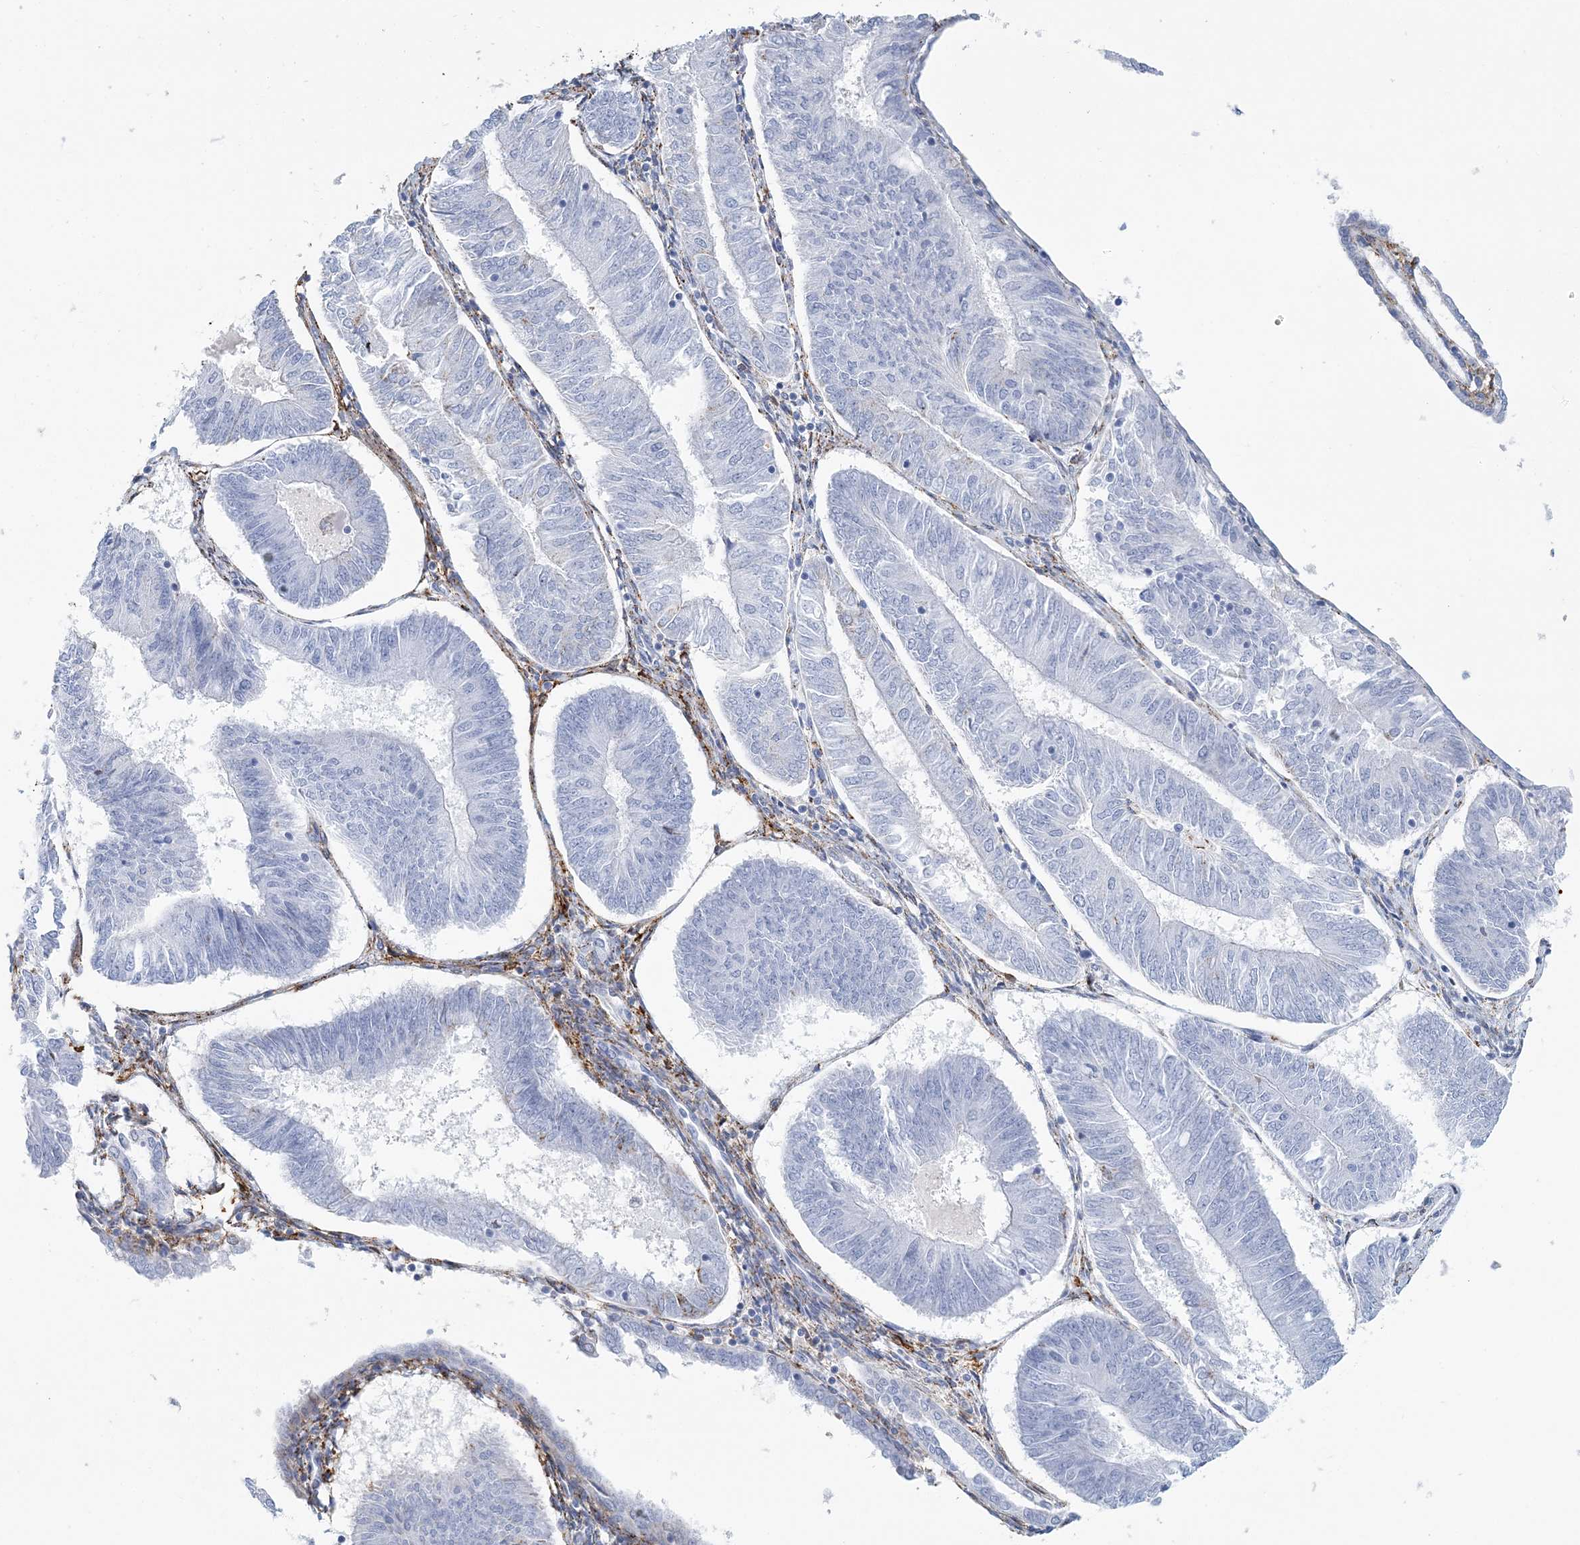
{"staining": {"intensity": "negative", "quantity": "none", "location": "none"}, "tissue": "endometrial cancer", "cell_type": "Tumor cells", "image_type": "cancer", "snomed": [{"axis": "morphology", "description": "Adenocarcinoma, NOS"}, {"axis": "topography", "description": "Endometrium"}], "caption": "Tumor cells are negative for protein expression in human endometrial adenocarcinoma.", "gene": "NKX6-1", "patient": {"sex": "female", "age": 58}}